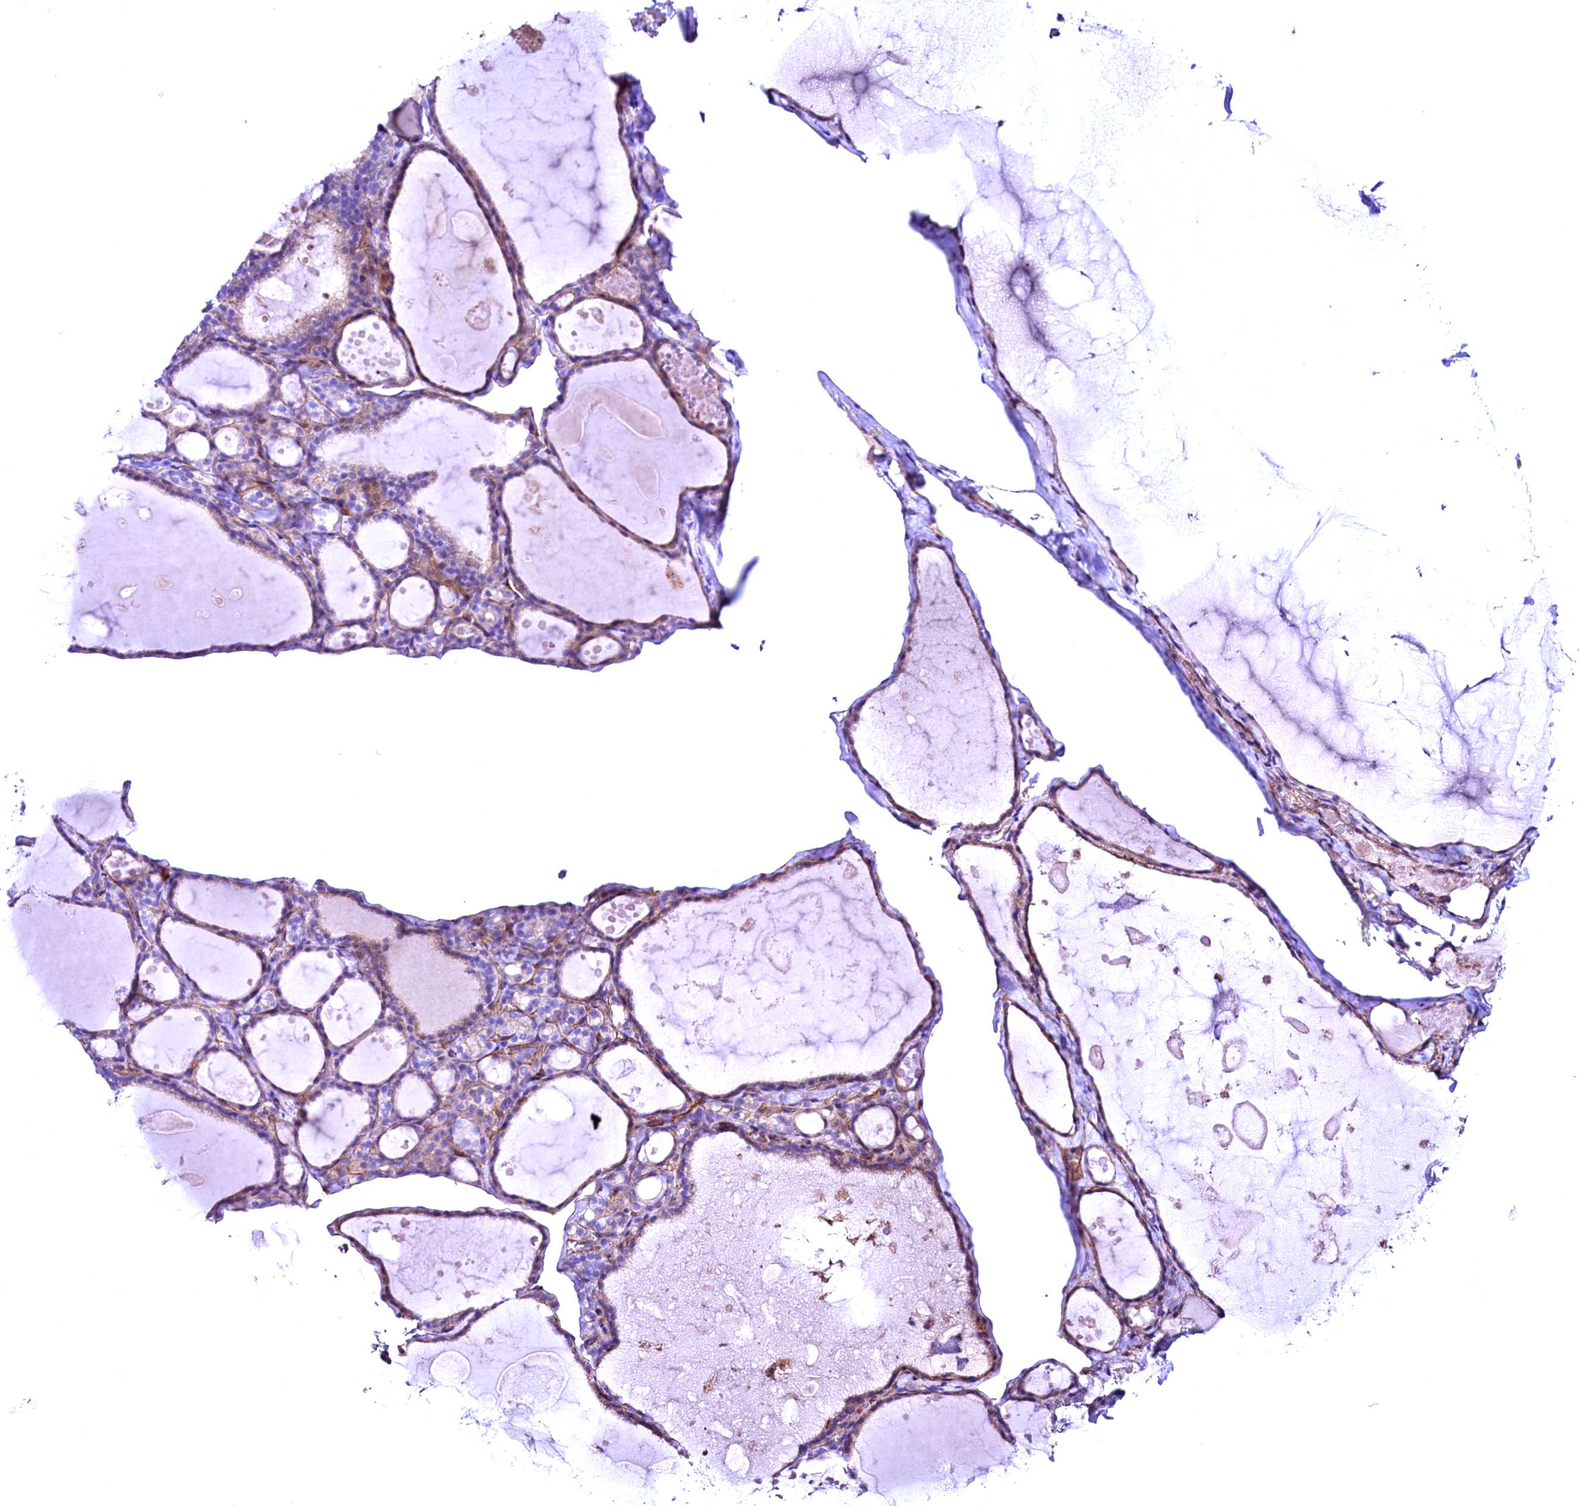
{"staining": {"intensity": "weak", "quantity": "25%-75%", "location": "cytoplasmic/membranous"}, "tissue": "thyroid gland", "cell_type": "Glandular cells", "image_type": "normal", "snomed": [{"axis": "morphology", "description": "Normal tissue, NOS"}, {"axis": "topography", "description": "Thyroid gland"}], "caption": "Thyroid gland stained with DAB immunohistochemistry (IHC) displays low levels of weak cytoplasmic/membranous expression in approximately 25%-75% of glandular cells.", "gene": "SLF1", "patient": {"sex": "male", "age": 56}}